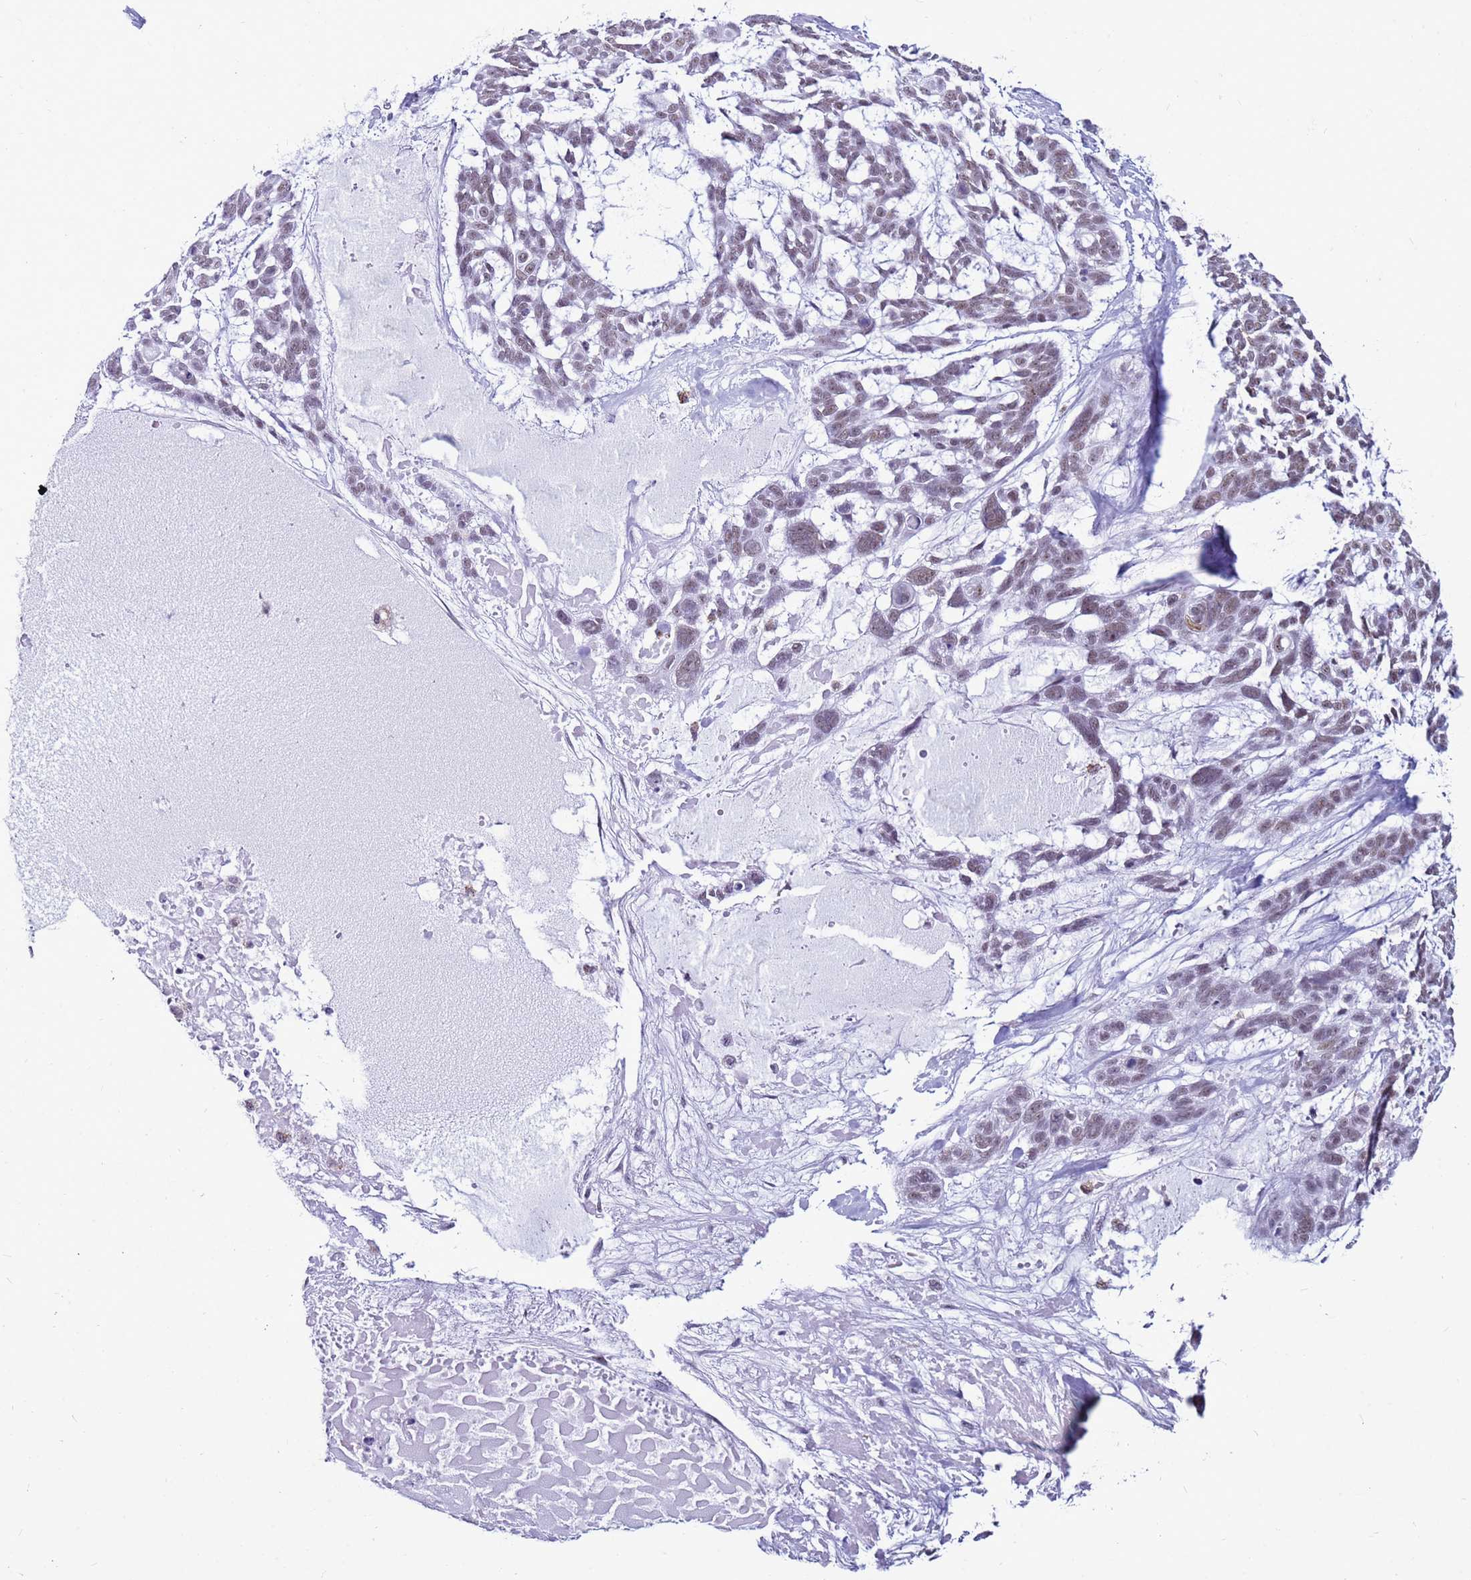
{"staining": {"intensity": "weak", "quantity": ">75%", "location": "nuclear"}, "tissue": "skin cancer", "cell_type": "Tumor cells", "image_type": "cancer", "snomed": [{"axis": "morphology", "description": "Basal cell carcinoma"}, {"axis": "topography", "description": "Skin"}], "caption": "This micrograph shows immunohistochemistry (IHC) staining of skin basal cell carcinoma, with low weak nuclear expression in about >75% of tumor cells.", "gene": "DHX15", "patient": {"sex": "male", "age": 88}}